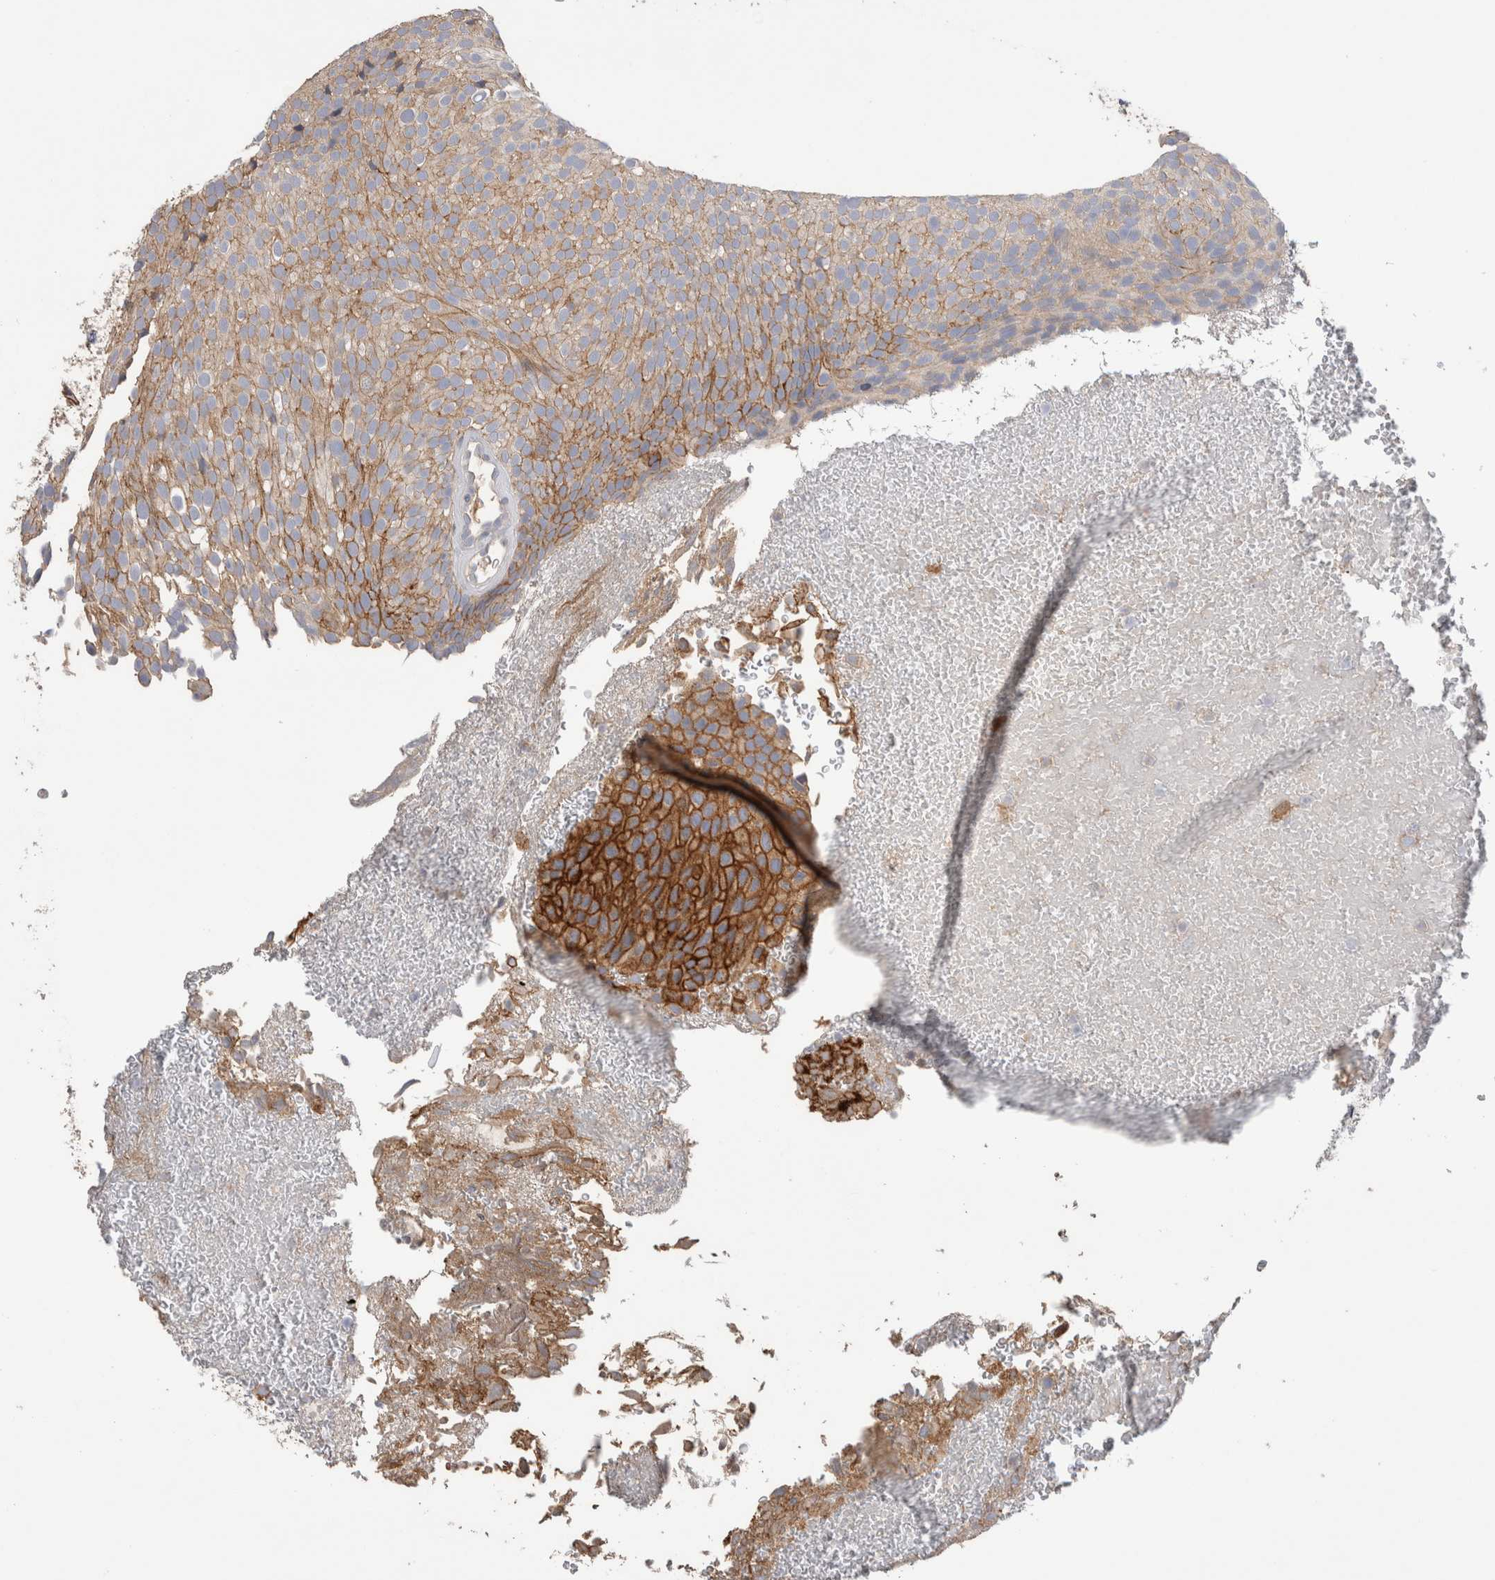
{"staining": {"intensity": "moderate", "quantity": ">75%", "location": "cytoplasmic/membranous"}, "tissue": "urothelial cancer", "cell_type": "Tumor cells", "image_type": "cancer", "snomed": [{"axis": "morphology", "description": "Urothelial carcinoma, Low grade"}, {"axis": "topography", "description": "Urinary bladder"}], "caption": "Protein analysis of urothelial carcinoma (low-grade) tissue displays moderate cytoplasmic/membranous staining in about >75% of tumor cells. The staining is performed using DAB (3,3'-diaminobenzidine) brown chromogen to label protein expression. The nuclei are counter-stained blue using hematoxylin.", "gene": "PPP3CC", "patient": {"sex": "male", "age": 78}}